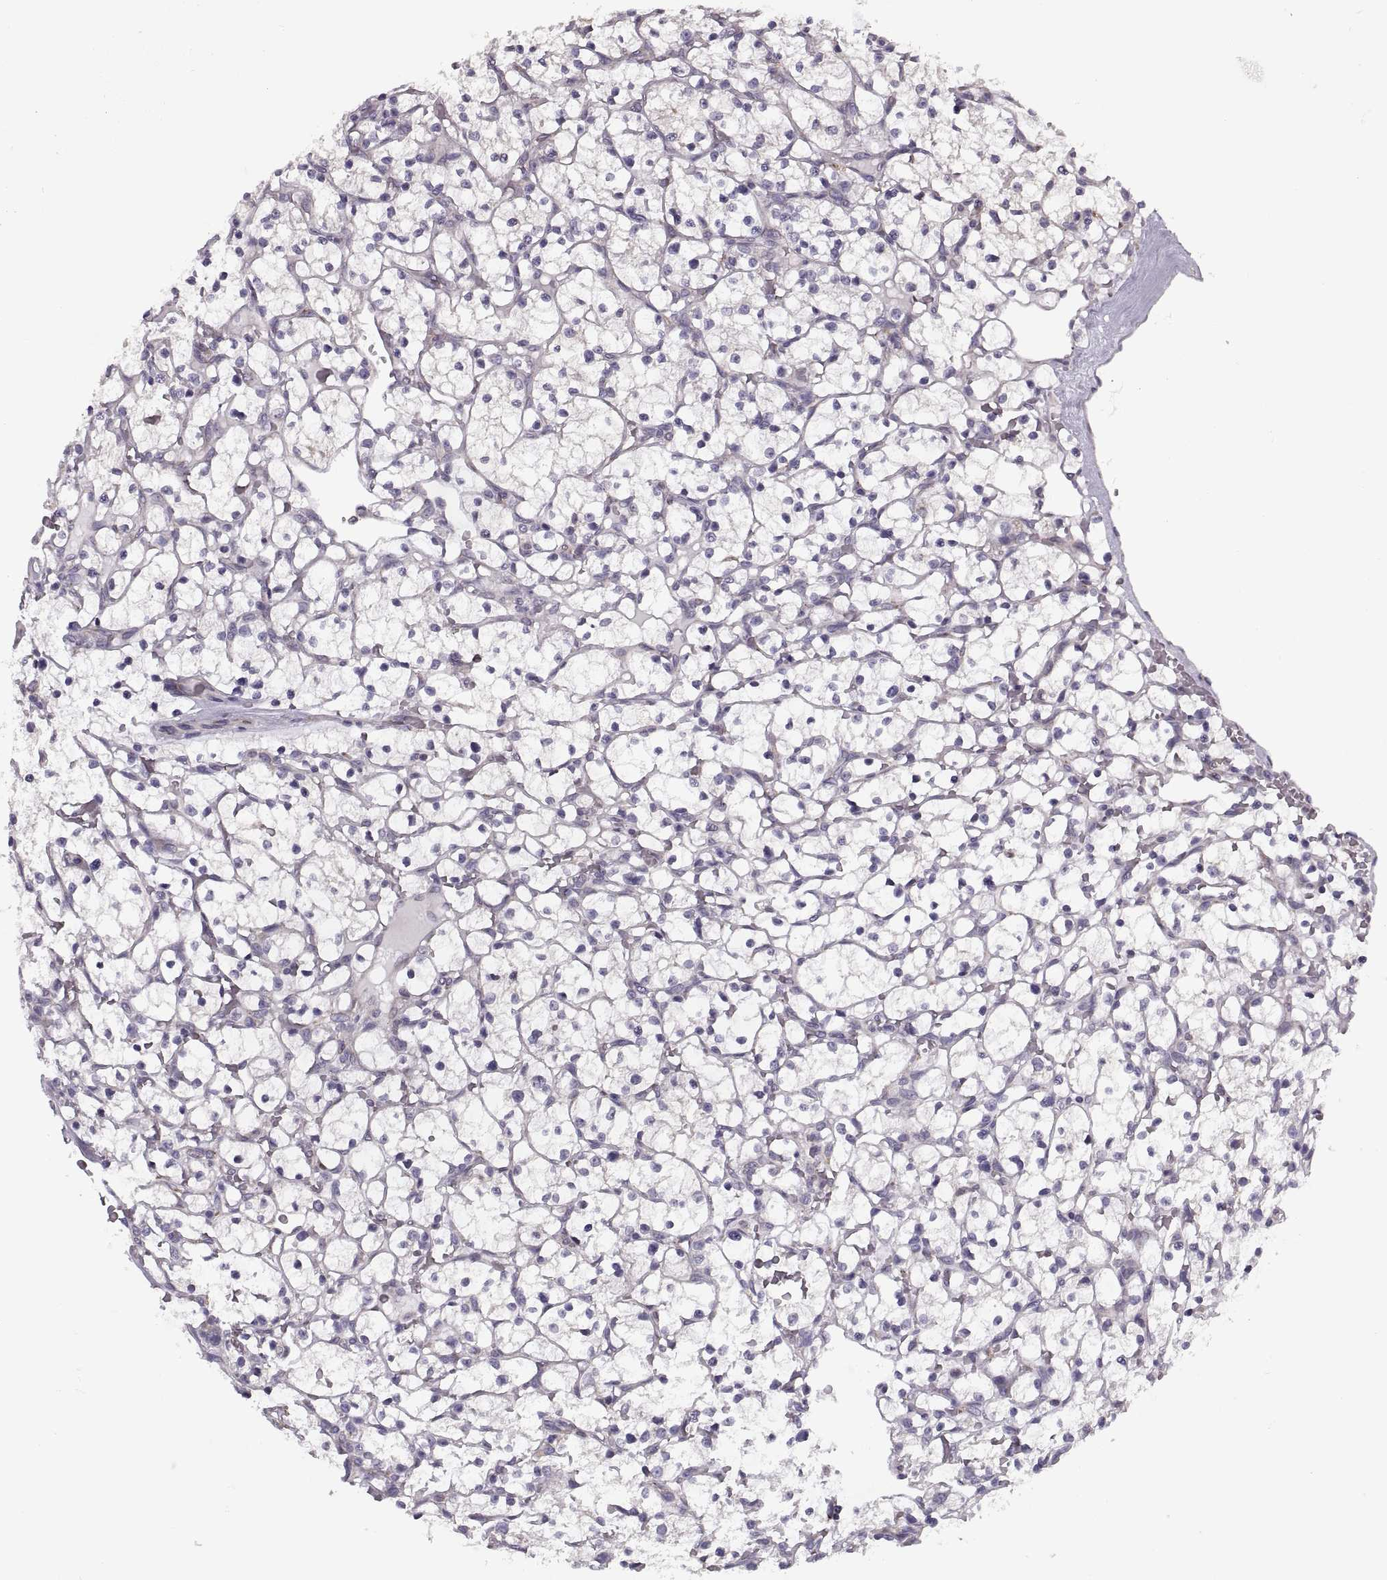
{"staining": {"intensity": "negative", "quantity": "none", "location": "none"}, "tissue": "renal cancer", "cell_type": "Tumor cells", "image_type": "cancer", "snomed": [{"axis": "morphology", "description": "Adenocarcinoma, NOS"}, {"axis": "topography", "description": "Kidney"}], "caption": "This is a histopathology image of IHC staining of renal adenocarcinoma, which shows no staining in tumor cells. (Brightfield microscopy of DAB IHC at high magnification).", "gene": "LETM2", "patient": {"sex": "female", "age": 64}}